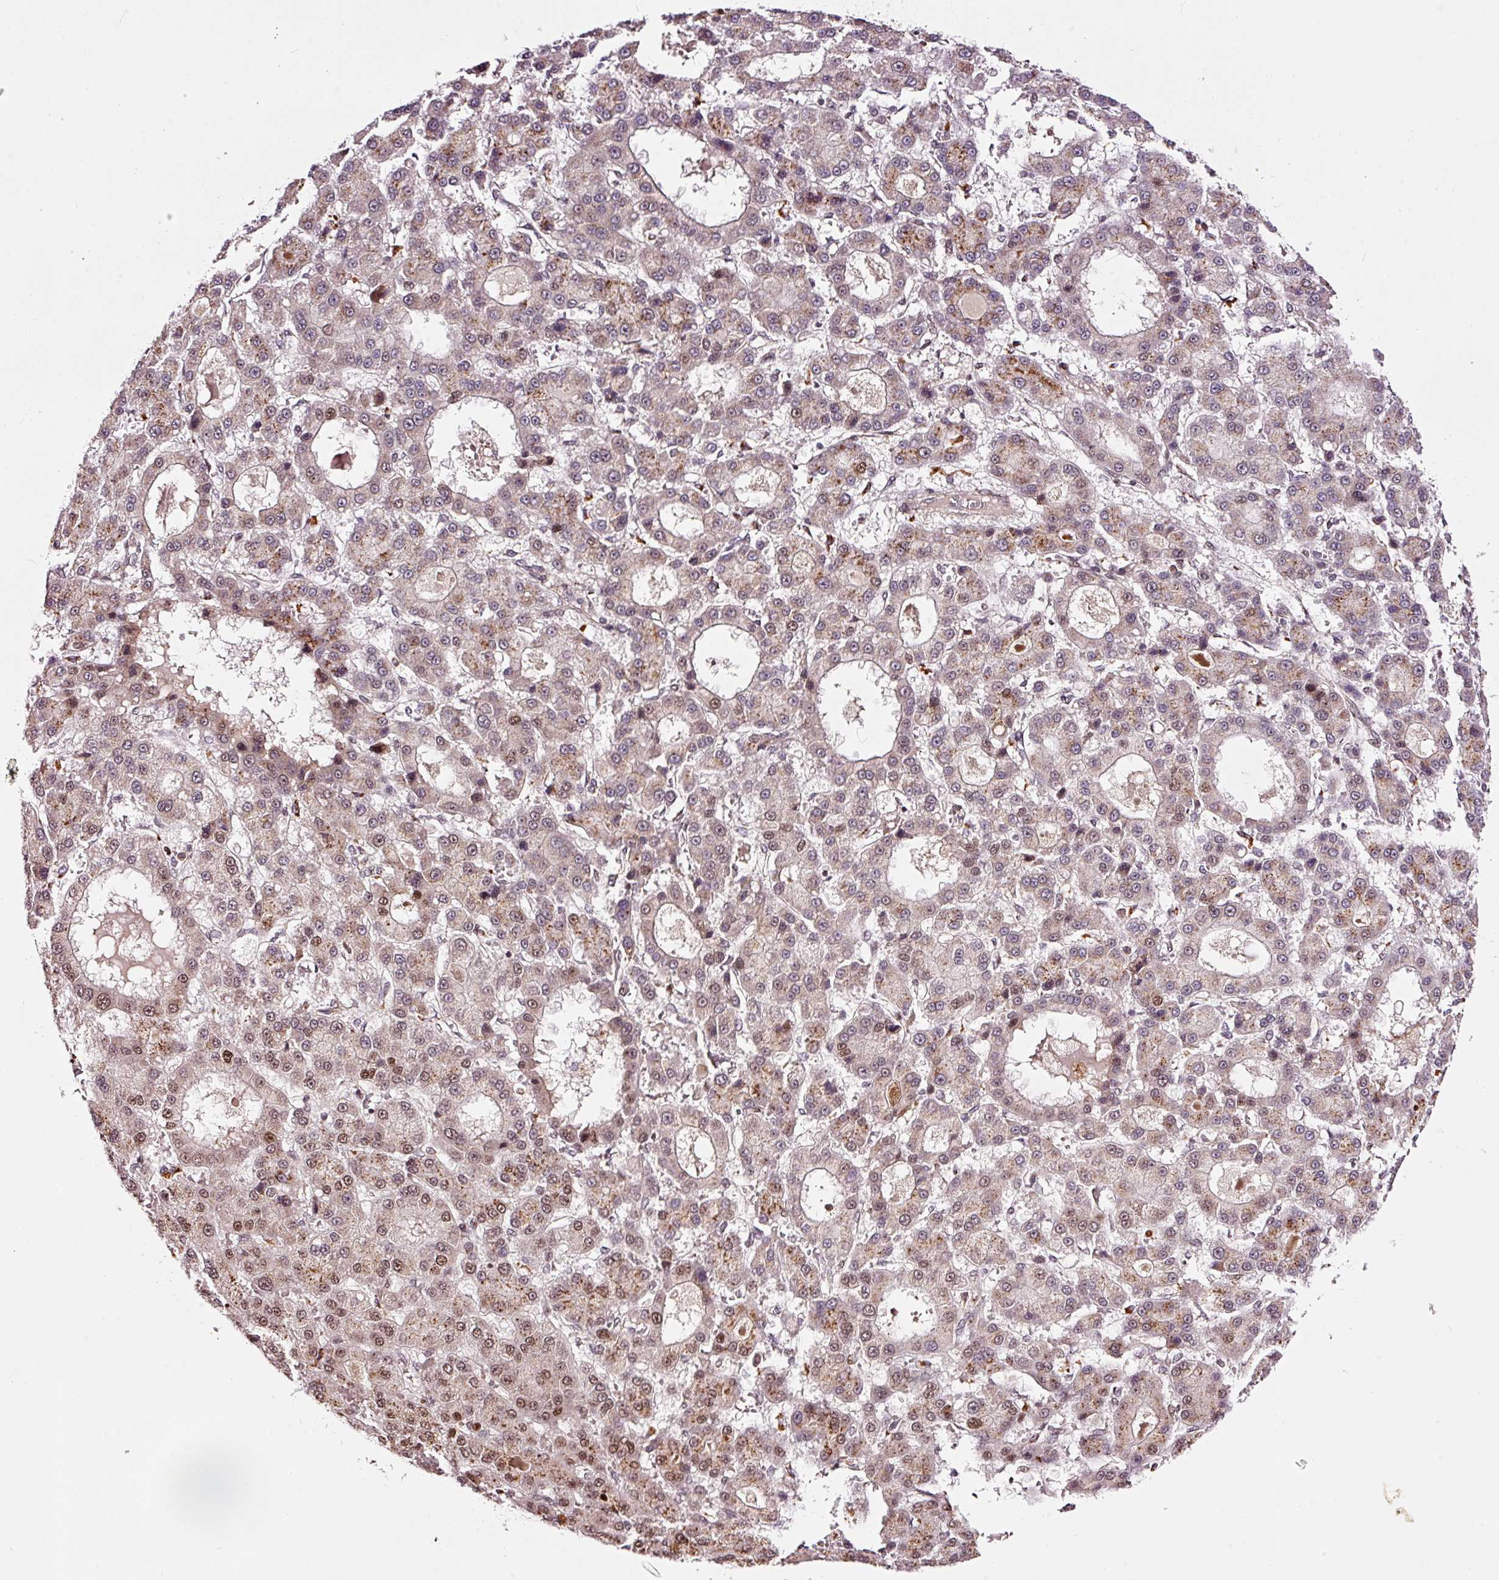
{"staining": {"intensity": "moderate", "quantity": "<25%", "location": "cytoplasmic/membranous,nuclear"}, "tissue": "liver cancer", "cell_type": "Tumor cells", "image_type": "cancer", "snomed": [{"axis": "morphology", "description": "Carcinoma, Hepatocellular, NOS"}, {"axis": "topography", "description": "Liver"}], "caption": "A brown stain highlights moderate cytoplasmic/membranous and nuclear staining of a protein in liver cancer tumor cells.", "gene": "RFC4", "patient": {"sex": "male", "age": 70}}